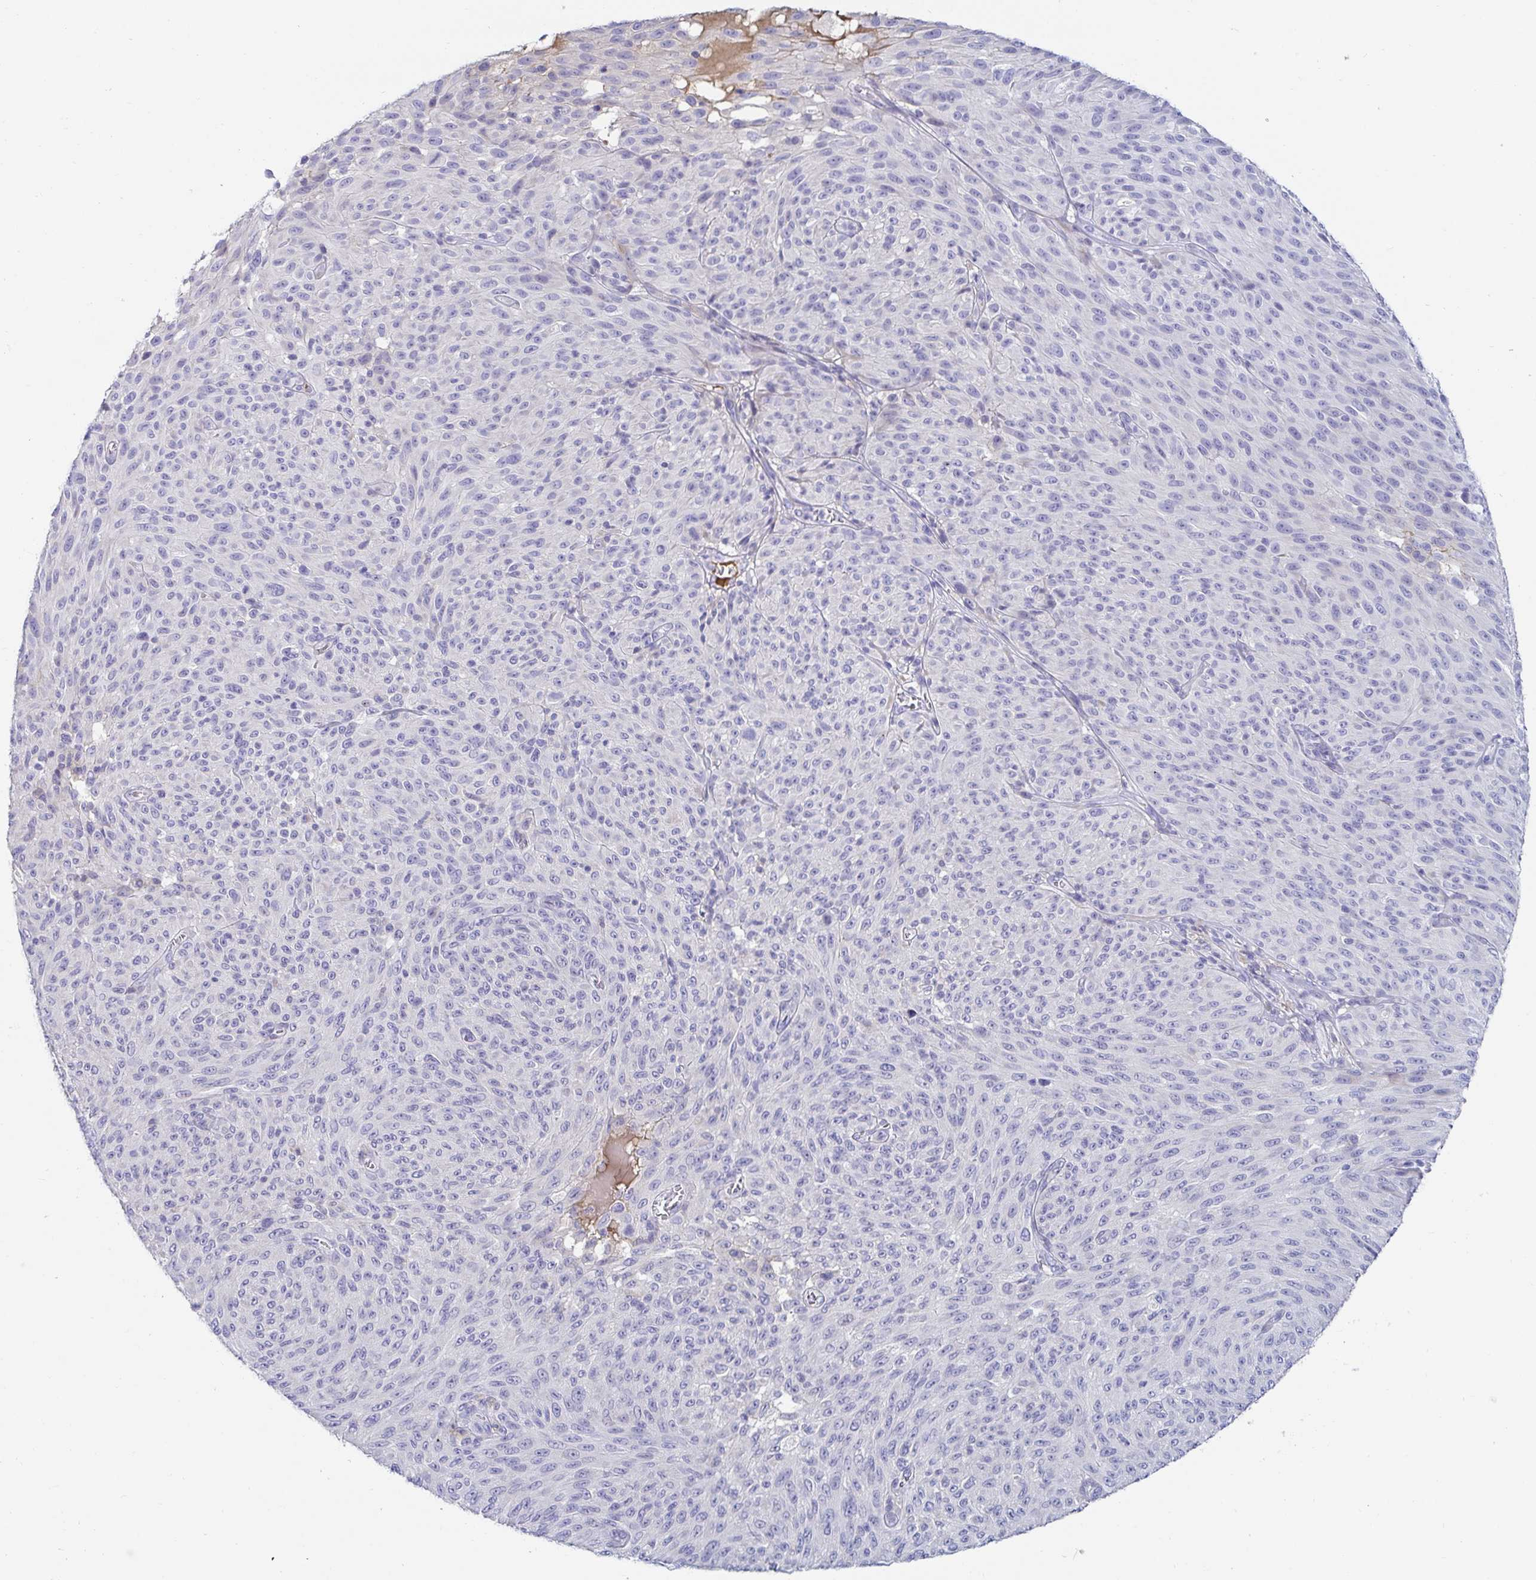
{"staining": {"intensity": "negative", "quantity": "none", "location": "none"}, "tissue": "melanoma", "cell_type": "Tumor cells", "image_type": "cancer", "snomed": [{"axis": "morphology", "description": "Malignant melanoma, NOS"}, {"axis": "topography", "description": "Skin"}], "caption": "High power microscopy image of an IHC histopathology image of malignant melanoma, revealing no significant positivity in tumor cells. (DAB IHC visualized using brightfield microscopy, high magnification).", "gene": "C4orf17", "patient": {"sex": "male", "age": 85}}